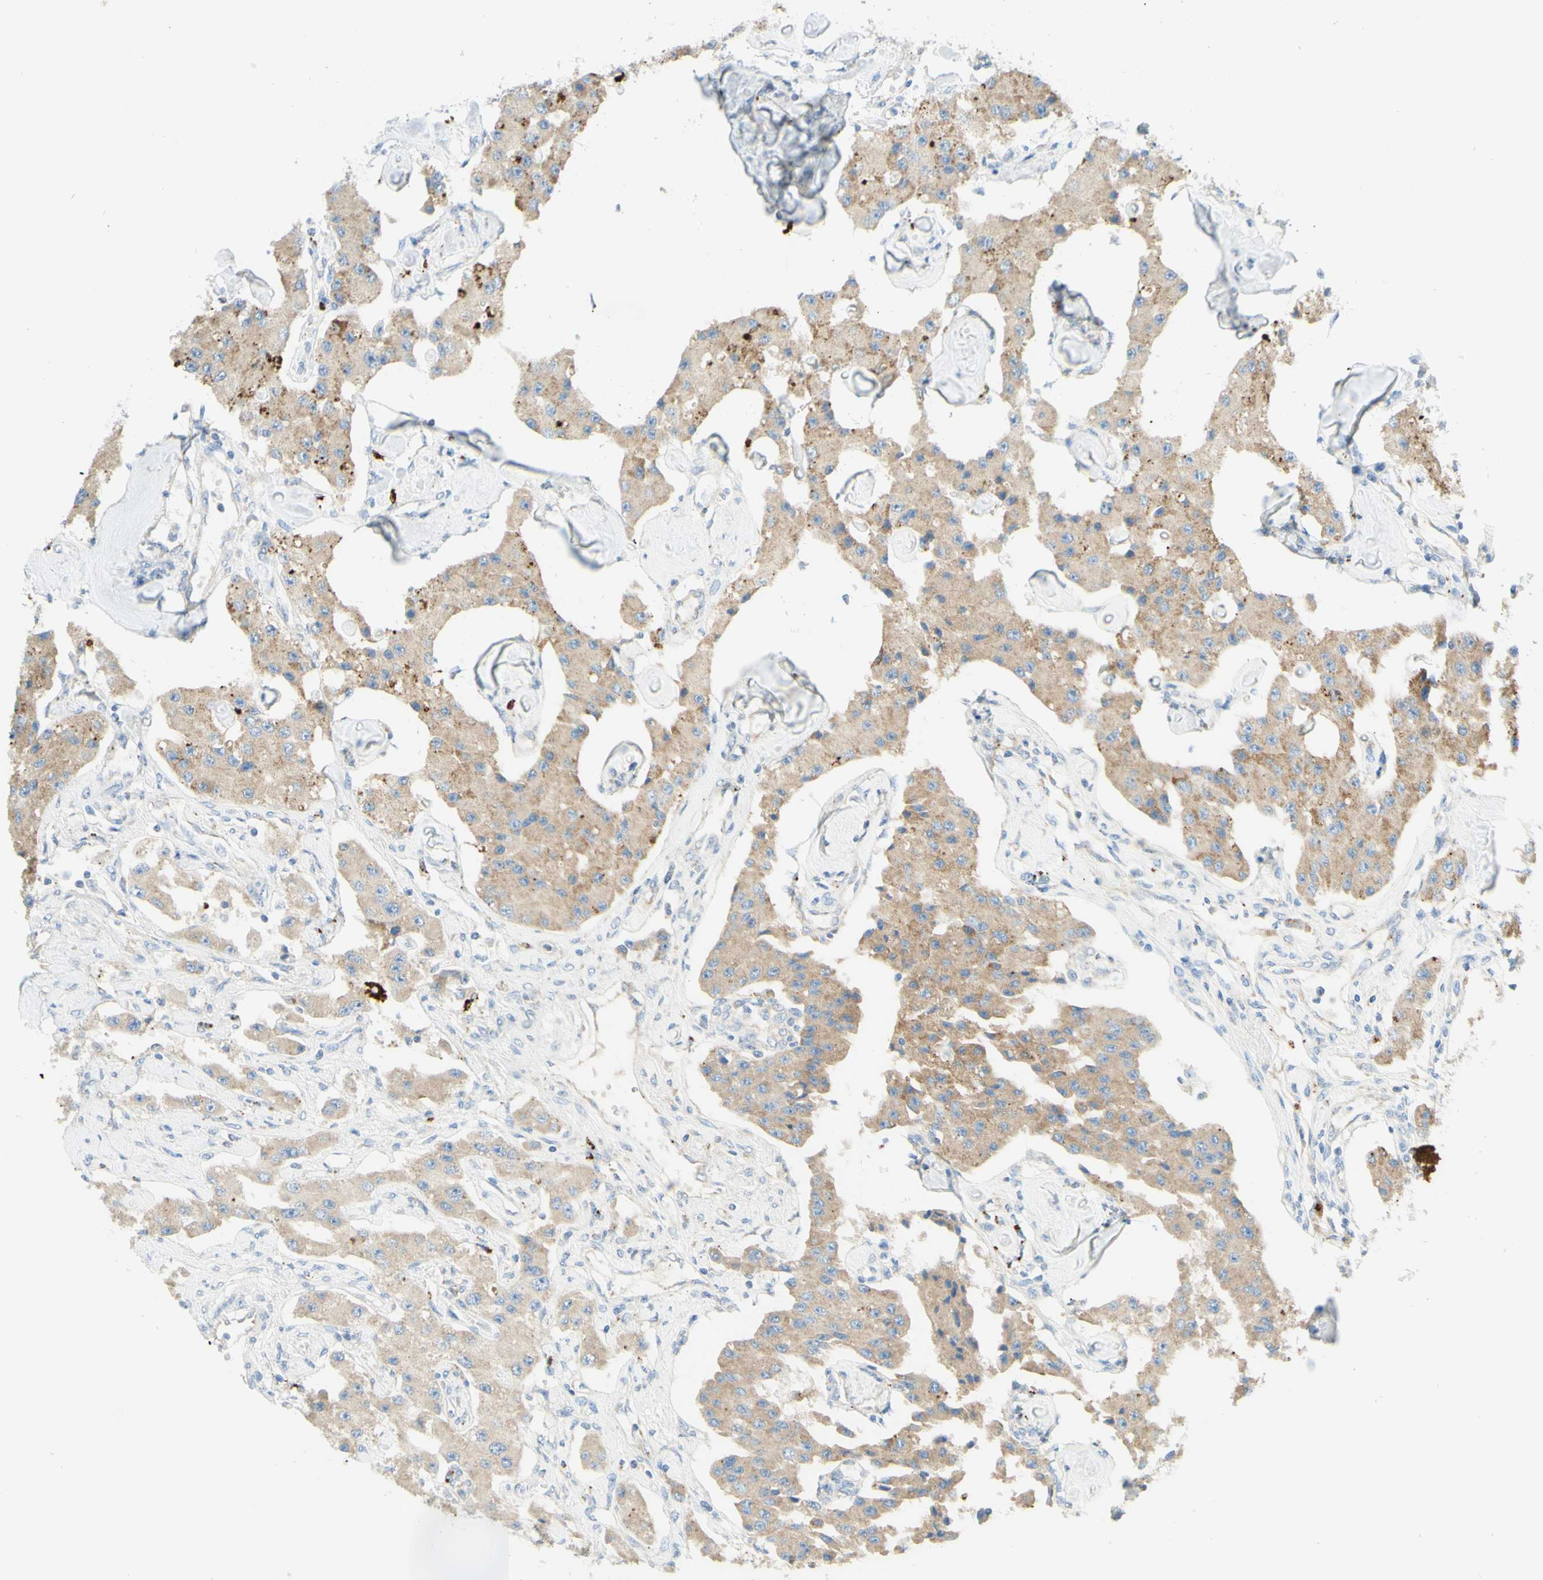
{"staining": {"intensity": "moderate", "quantity": ">75%", "location": "cytoplasmic/membranous"}, "tissue": "carcinoid", "cell_type": "Tumor cells", "image_type": "cancer", "snomed": [{"axis": "morphology", "description": "Carcinoid, malignant, NOS"}, {"axis": "topography", "description": "Pancreas"}], "caption": "Malignant carcinoid stained with DAB immunohistochemistry demonstrates medium levels of moderate cytoplasmic/membranous positivity in approximately >75% of tumor cells. (DAB (3,3'-diaminobenzidine) IHC, brown staining for protein, blue staining for nuclei).", "gene": "ARMC10", "patient": {"sex": "male", "age": 41}}